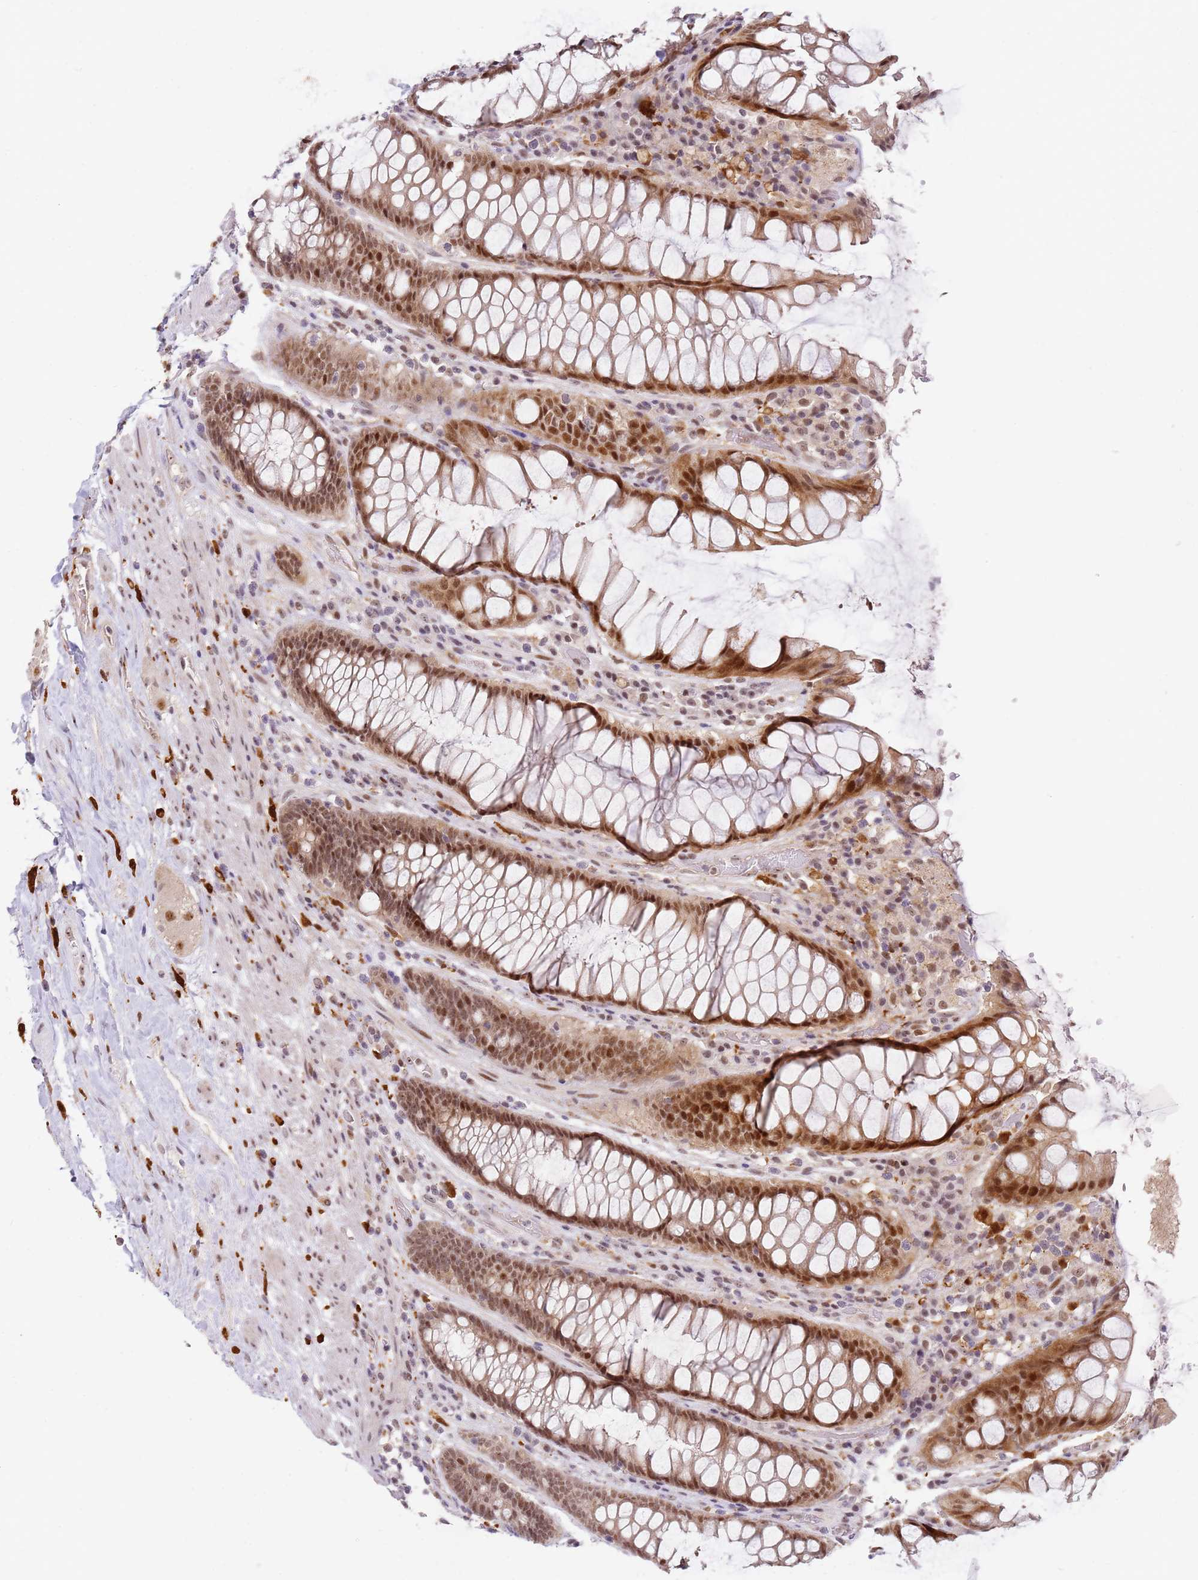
{"staining": {"intensity": "moderate", "quantity": ">75%", "location": "cytoplasmic/membranous,nuclear"}, "tissue": "rectum", "cell_type": "Glandular cells", "image_type": "normal", "snomed": [{"axis": "morphology", "description": "Normal tissue, NOS"}, {"axis": "topography", "description": "Rectum"}], "caption": "An immunohistochemistry image of benign tissue is shown. Protein staining in brown labels moderate cytoplasmic/membranous,nuclear positivity in rectum within glandular cells. The staining was performed using DAB (3,3'-diaminobenzidine) to visualize the protein expression in brown, while the nuclei were stained in blue with hematoxylin (Magnification: 20x).", "gene": "LGALSL", "patient": {"sex": "male", "age": 64}}